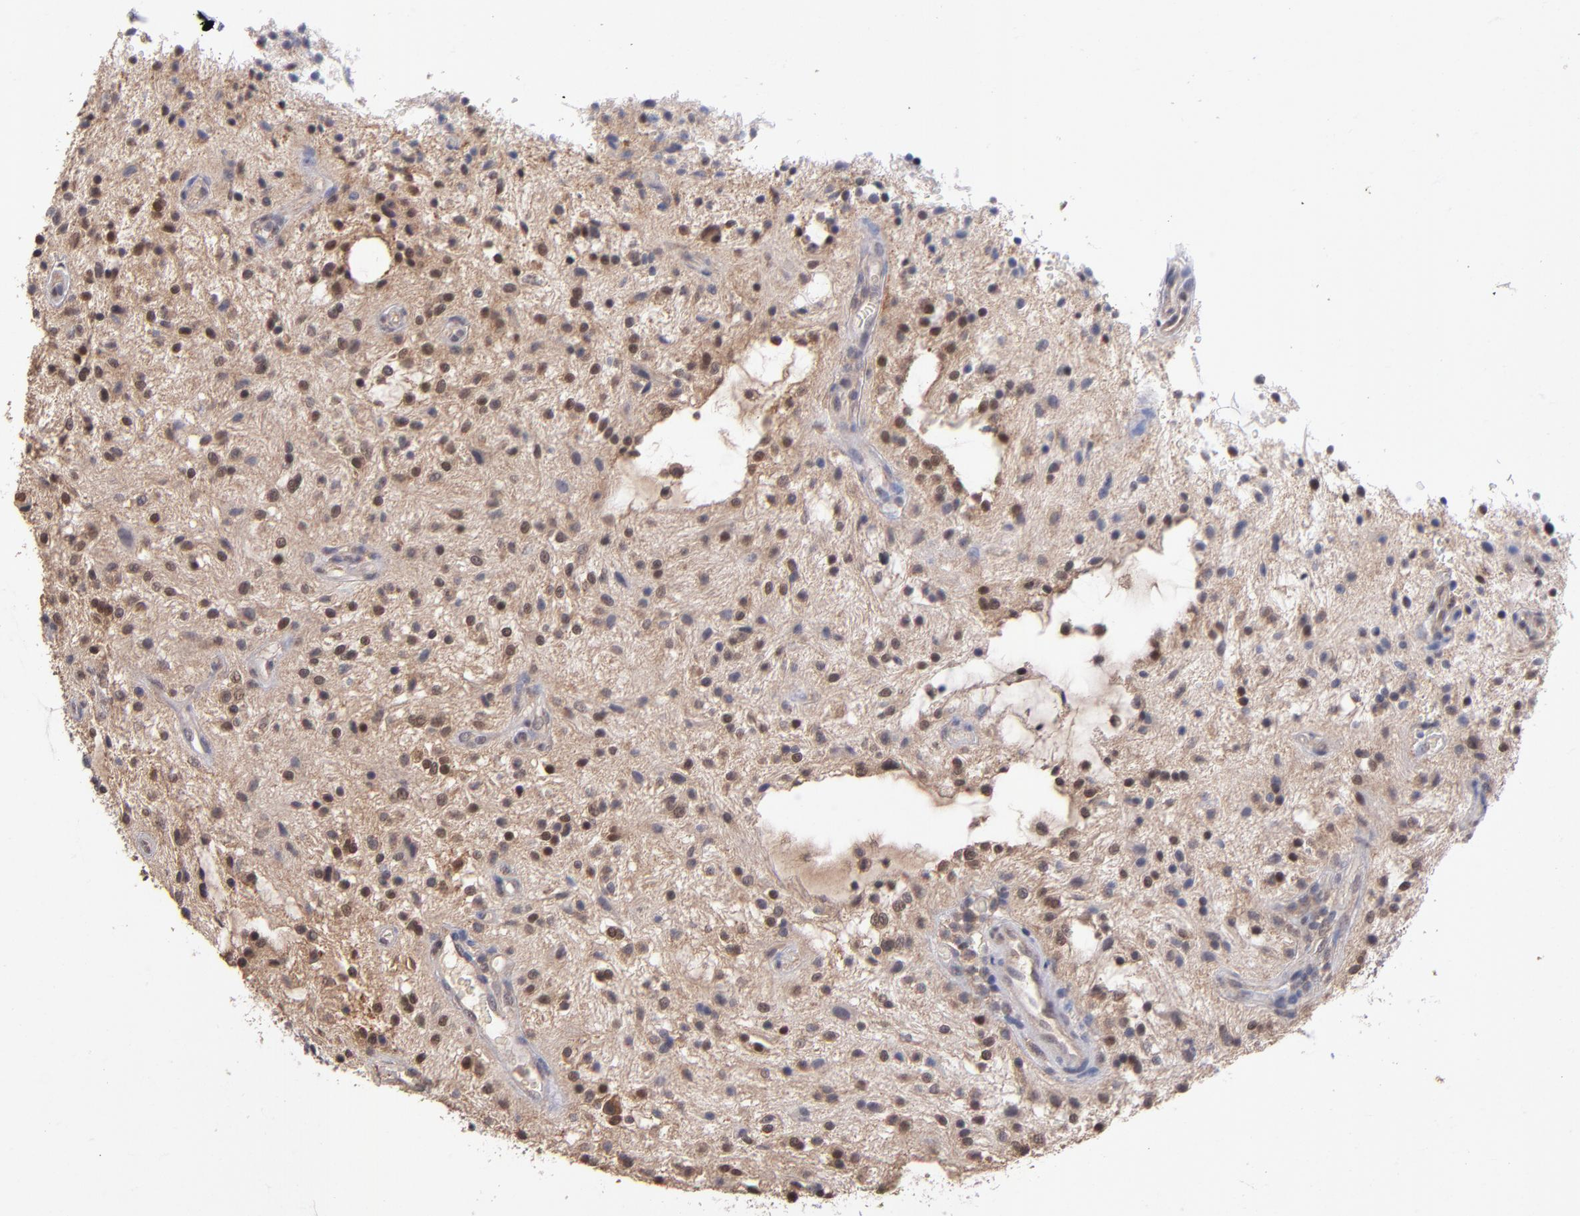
{"staining": {"intensity": "weak", "quantity": "25%-75%", "location": "cytoplasmic/membranous,nuclear"}, "tissue": "glioma", "cell_type": "Tumor cells", "image_type": "cancer", "snomed": [{"axis": "morphology", "description": "Glioma, malignant, NOS"}, {"axis": "topography", "description": "Cerebellum"}], "caption": "Immunohistochemical staining of human malignant glioma exhibits weak cytoplasmic/membranous and nuclear protein staining in about 25%-75% of tumor cells.", "gene": "PSMD10", "patient": {"sex": "female", "age": 10}}